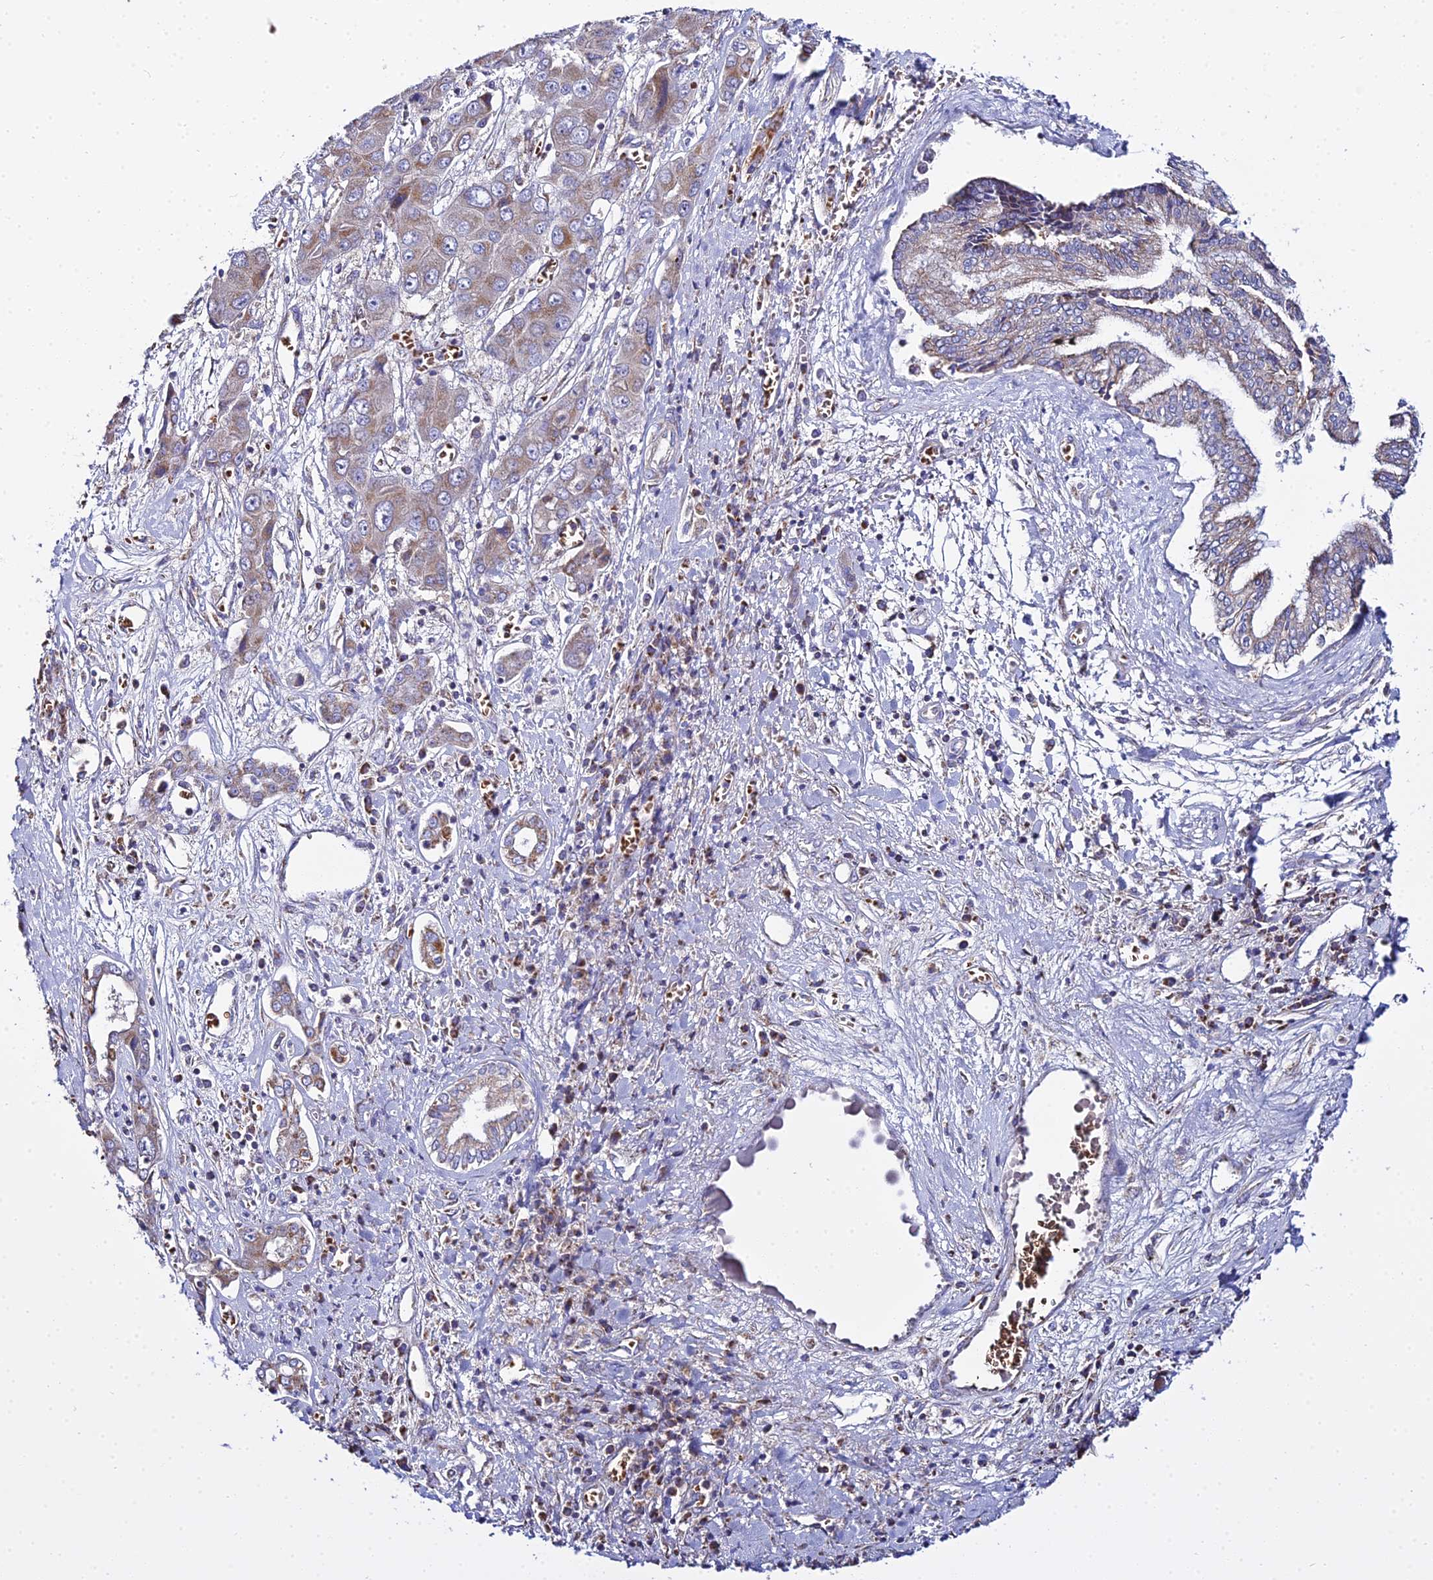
{"staining": {"intensity": "weak", "quantity": "<25%", "location": "cytoplasmic/membranous"}, "tissue": "liver cancer", "cell_type": "Tumor cells", "image_type": "cancer", "snomed": [{"axis": "morphology", "description": "Cholangiocarcinoma"}, {"axis": "topography", "description": "Liver"}], "caption": "High magnification brightfield microscopy of liver cholangiocarcinoma stained with DAB (3,3'-diaminobenzidine) (brown) and counterstained with hematoxylin (blue): tumor cells show no significant positivity.", "gene": "TYW5", "patient": {"sex": "male", "age": 67}}